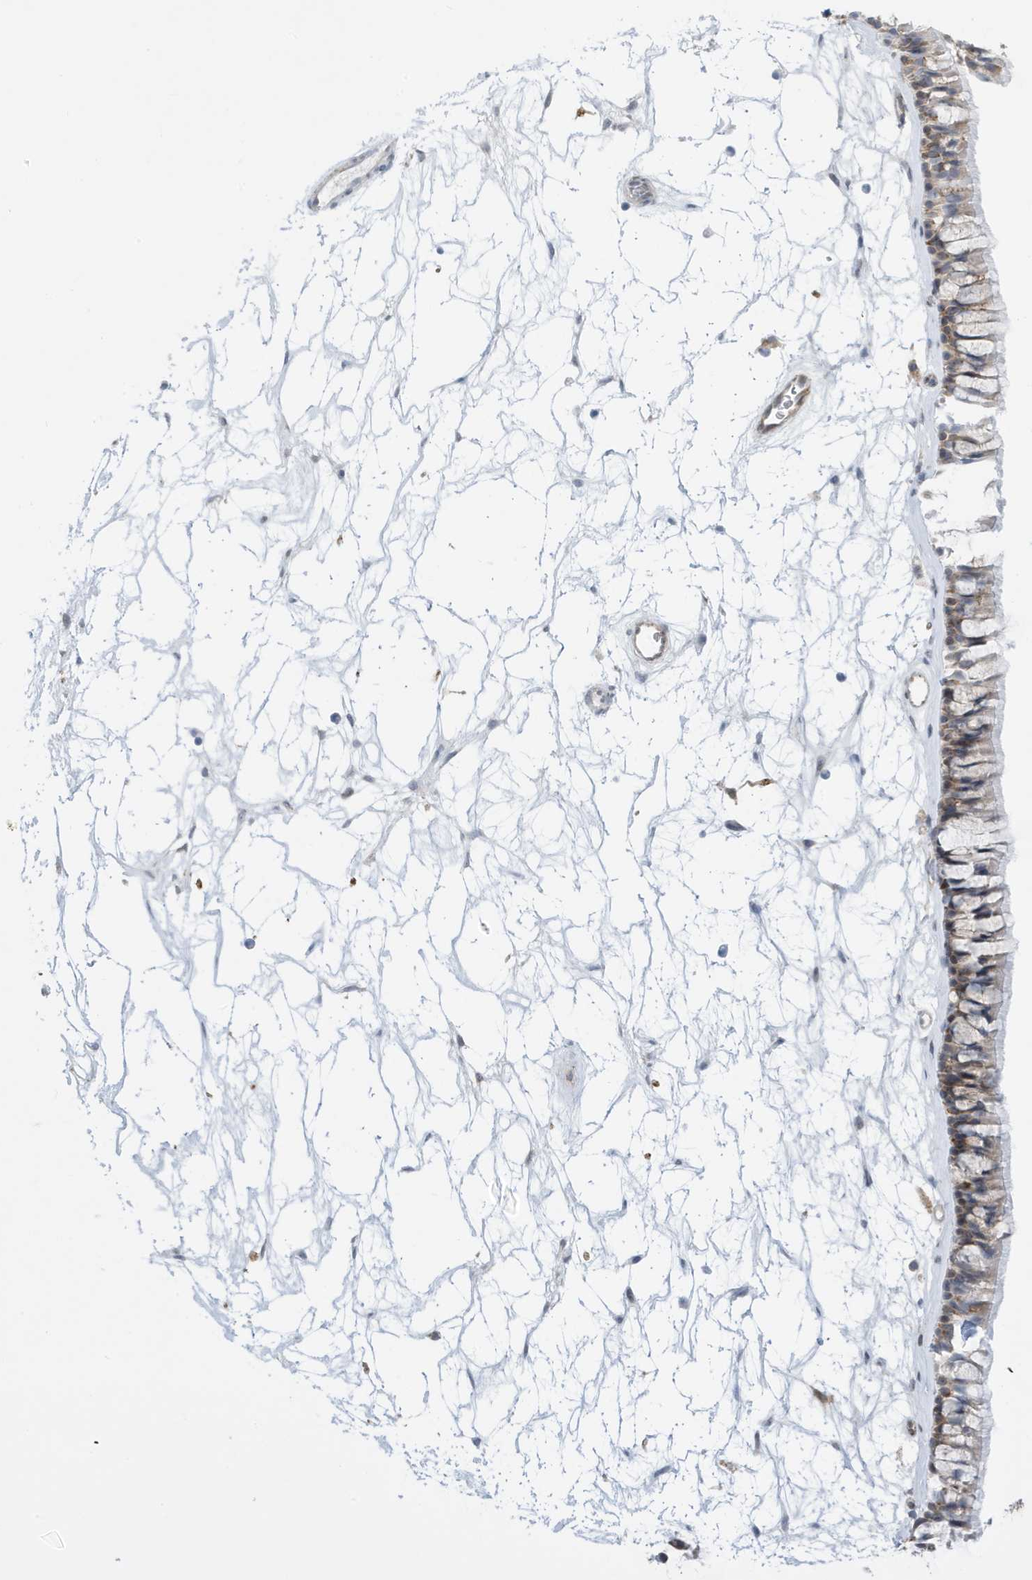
{"staining": {"intensity": "weak", "quantity": ">75%", "location": "cytoplasmic/membranous"}, "tissue": "nasopharynx", "cell_type": "Respiratory epithelial cells", "image_type": "normal", "snomed": [{"axis": "morphology", "description": "Normal tissue, NOS"}, {"axis": "topography", "description": "Nasopharynx"}], "caption": "Protein analysis of benign nasopharynx displays weak cytoplasmic/membranous positivity in approximately >75% of respiratory epithelial cells.", "gene": "SEMA3F", "patient": {"sex": "male", "age": 64}}